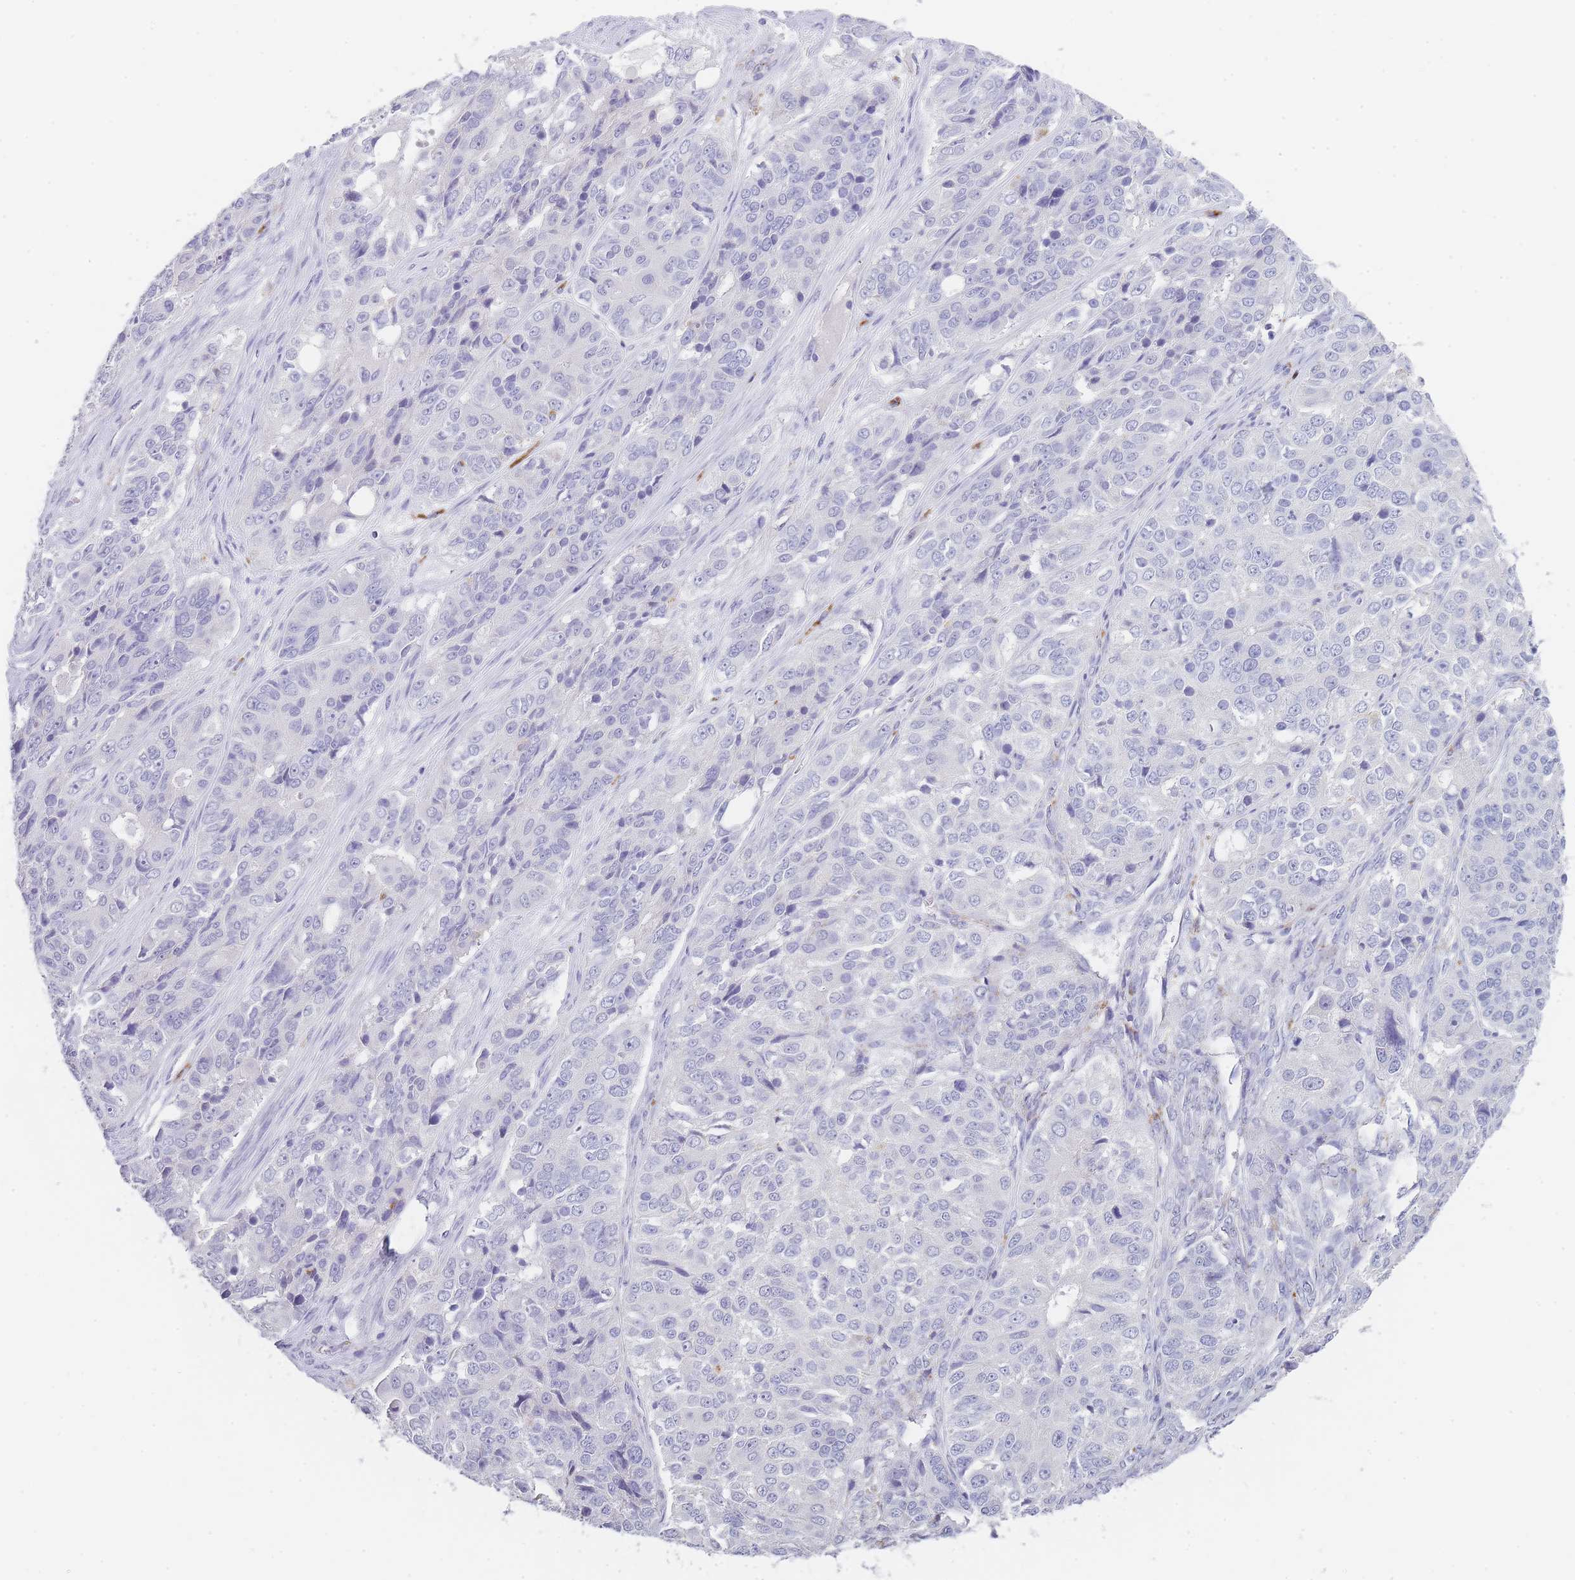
{"staining": {"intensity": "negative", "quantity": "none", "location": "none"}, "tissue": "ovarian cancer", "cell_type": "Tumor cells", "image_type": "cancer", "snomed": [{"axis": "morphology", "description": "Carcinoma, endometroid"}, {"axis": "topography", "description": "Ovary"}], "caption": "Ovarian cancer (endometroid carcinoma) stained for a protein using immunohistochemistry (IHC) displays no expression tumor cells.", "gene": "RHO", "patient": {"sex": "female", "age": 51}}